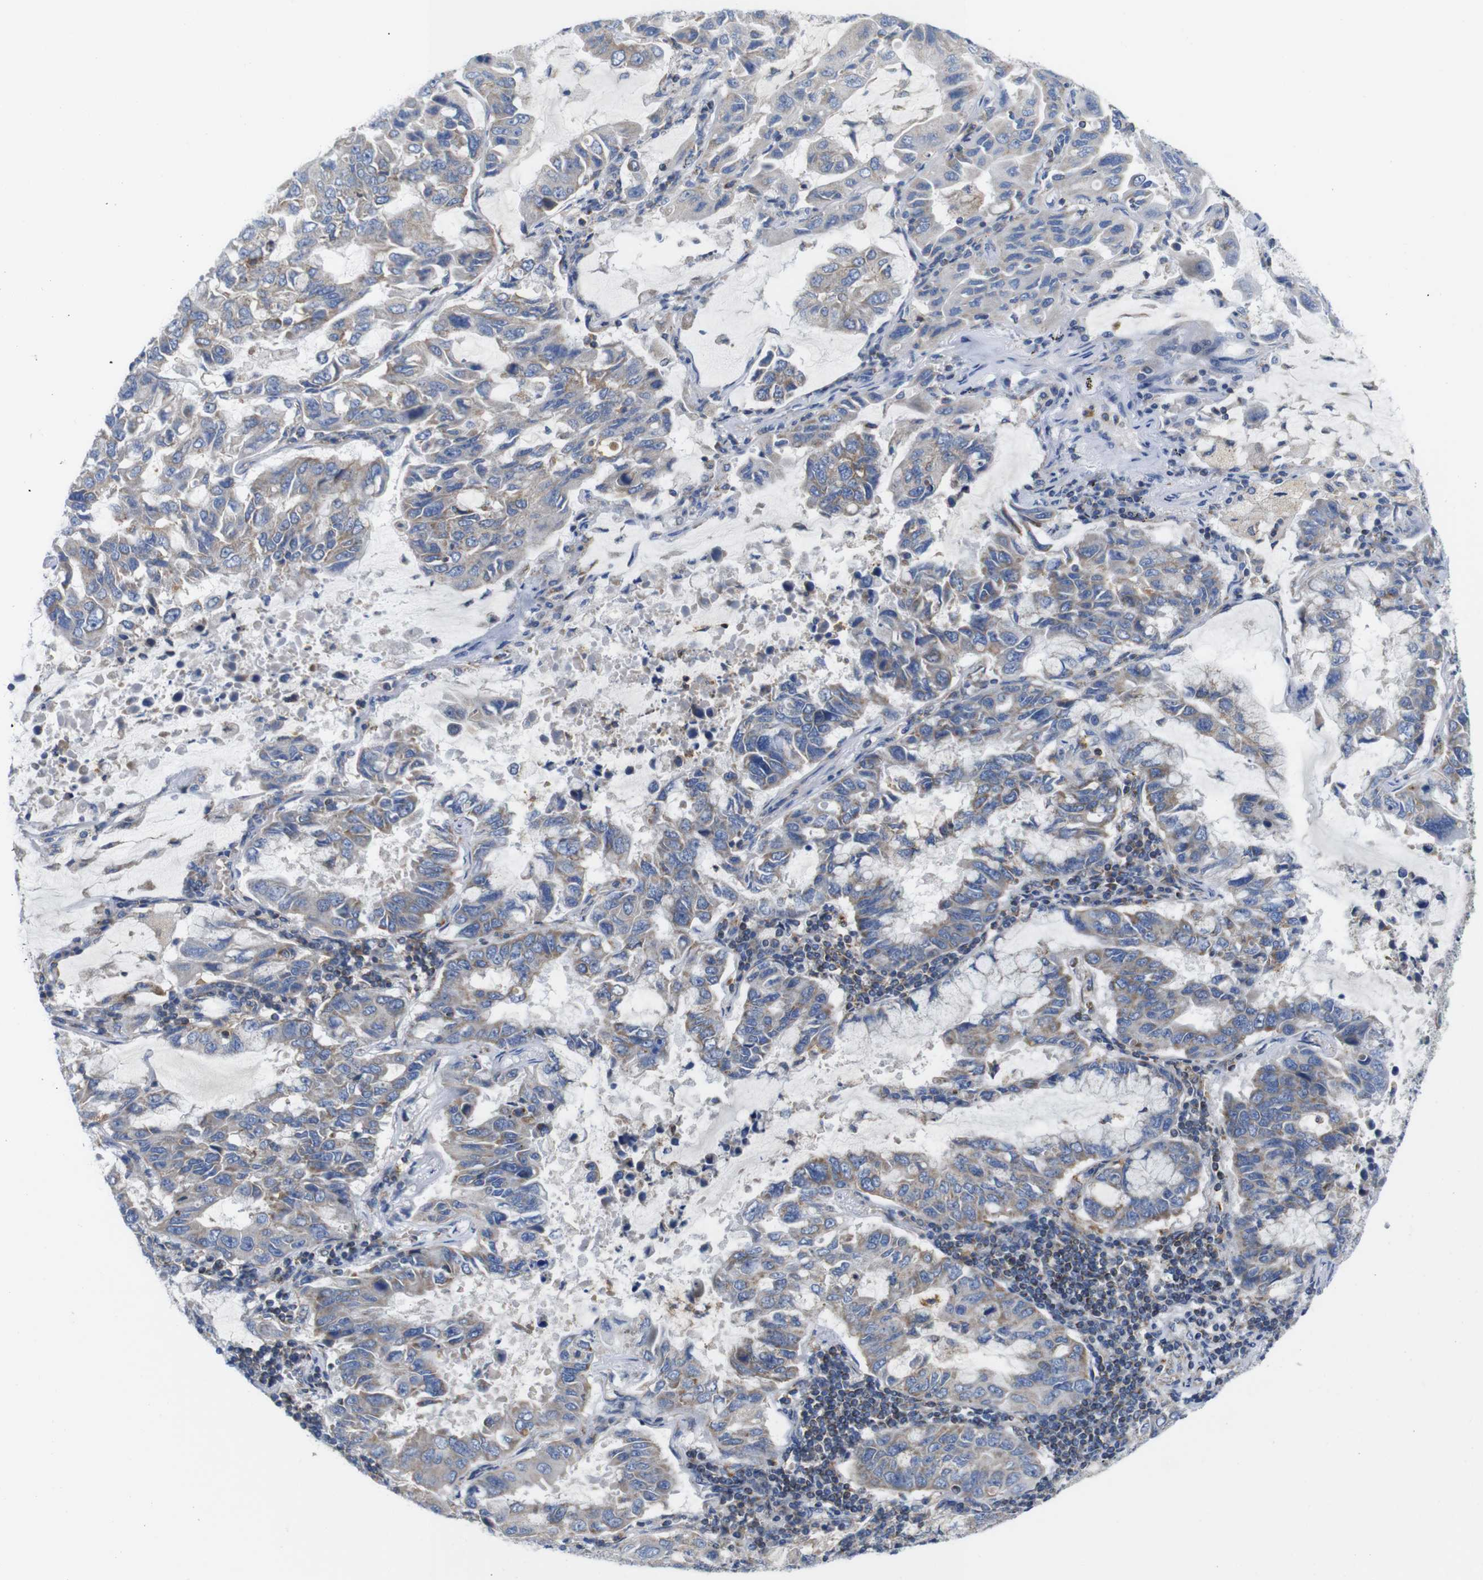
{"staining": {"intensity": "moderate", "quantity": "<25%", "location": "cytoplasmic/membranous"}, "tissue": "lung cancer", "cell_type": "Tumor cells", "image_type": "cancer", "snomed": [{"axis": "morphology", "description": "Adenocarcinoma, NOS"}, {"axis": "topography", "description": "Lung"}], "caption": "Human lung cancer (adenocarcinoma) stained for a protein (brown) demonstrates moderate cytoplasmic/membranous positive staining in about <25% of tumor cells.", "gene": "PDCD1LG2", "patient": {"sex": "male", "age": 64}}